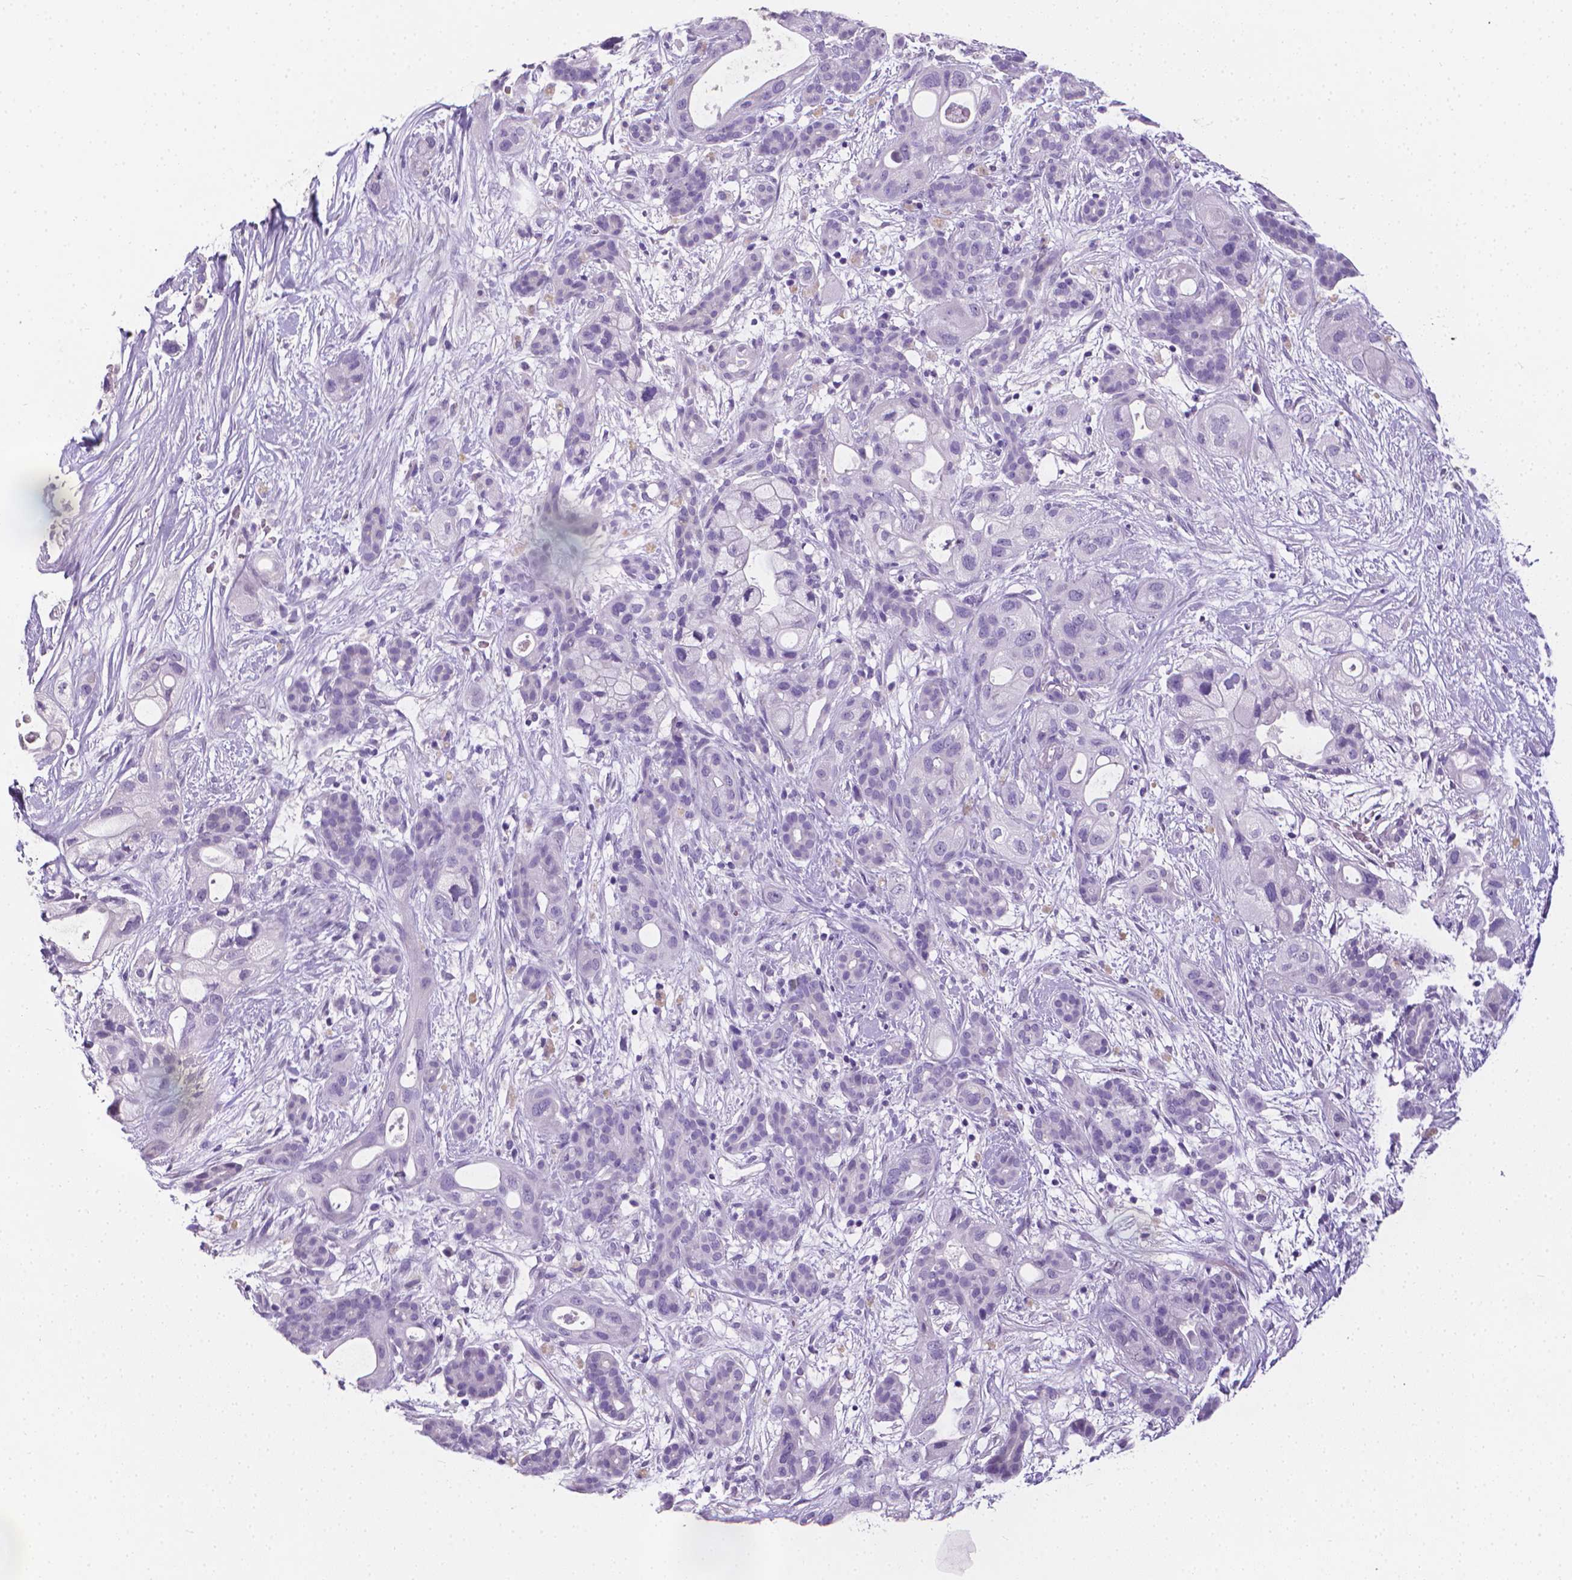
{"staining": {"intensity": "negative", "quantity": "none", "location": "none"}, "tissue": "pancreatic cancer", "cell_type": "Tumor cells", "image_type": "cancer", "snomed": [{"axis": "morphology", "description": "Adenocarcinoma, NOS"}, {"axis": "topography", "description": "Pancreas"}], "caption": "DAB (3,3'-diaminobenzidine) immunohistochemical staining of human pancreatic cancer (adenocarcinoma) exhibits no significant staining in tumor cells.", "gene": "XPNPEP2", "patient": {"sex": "male", "age": 44}}